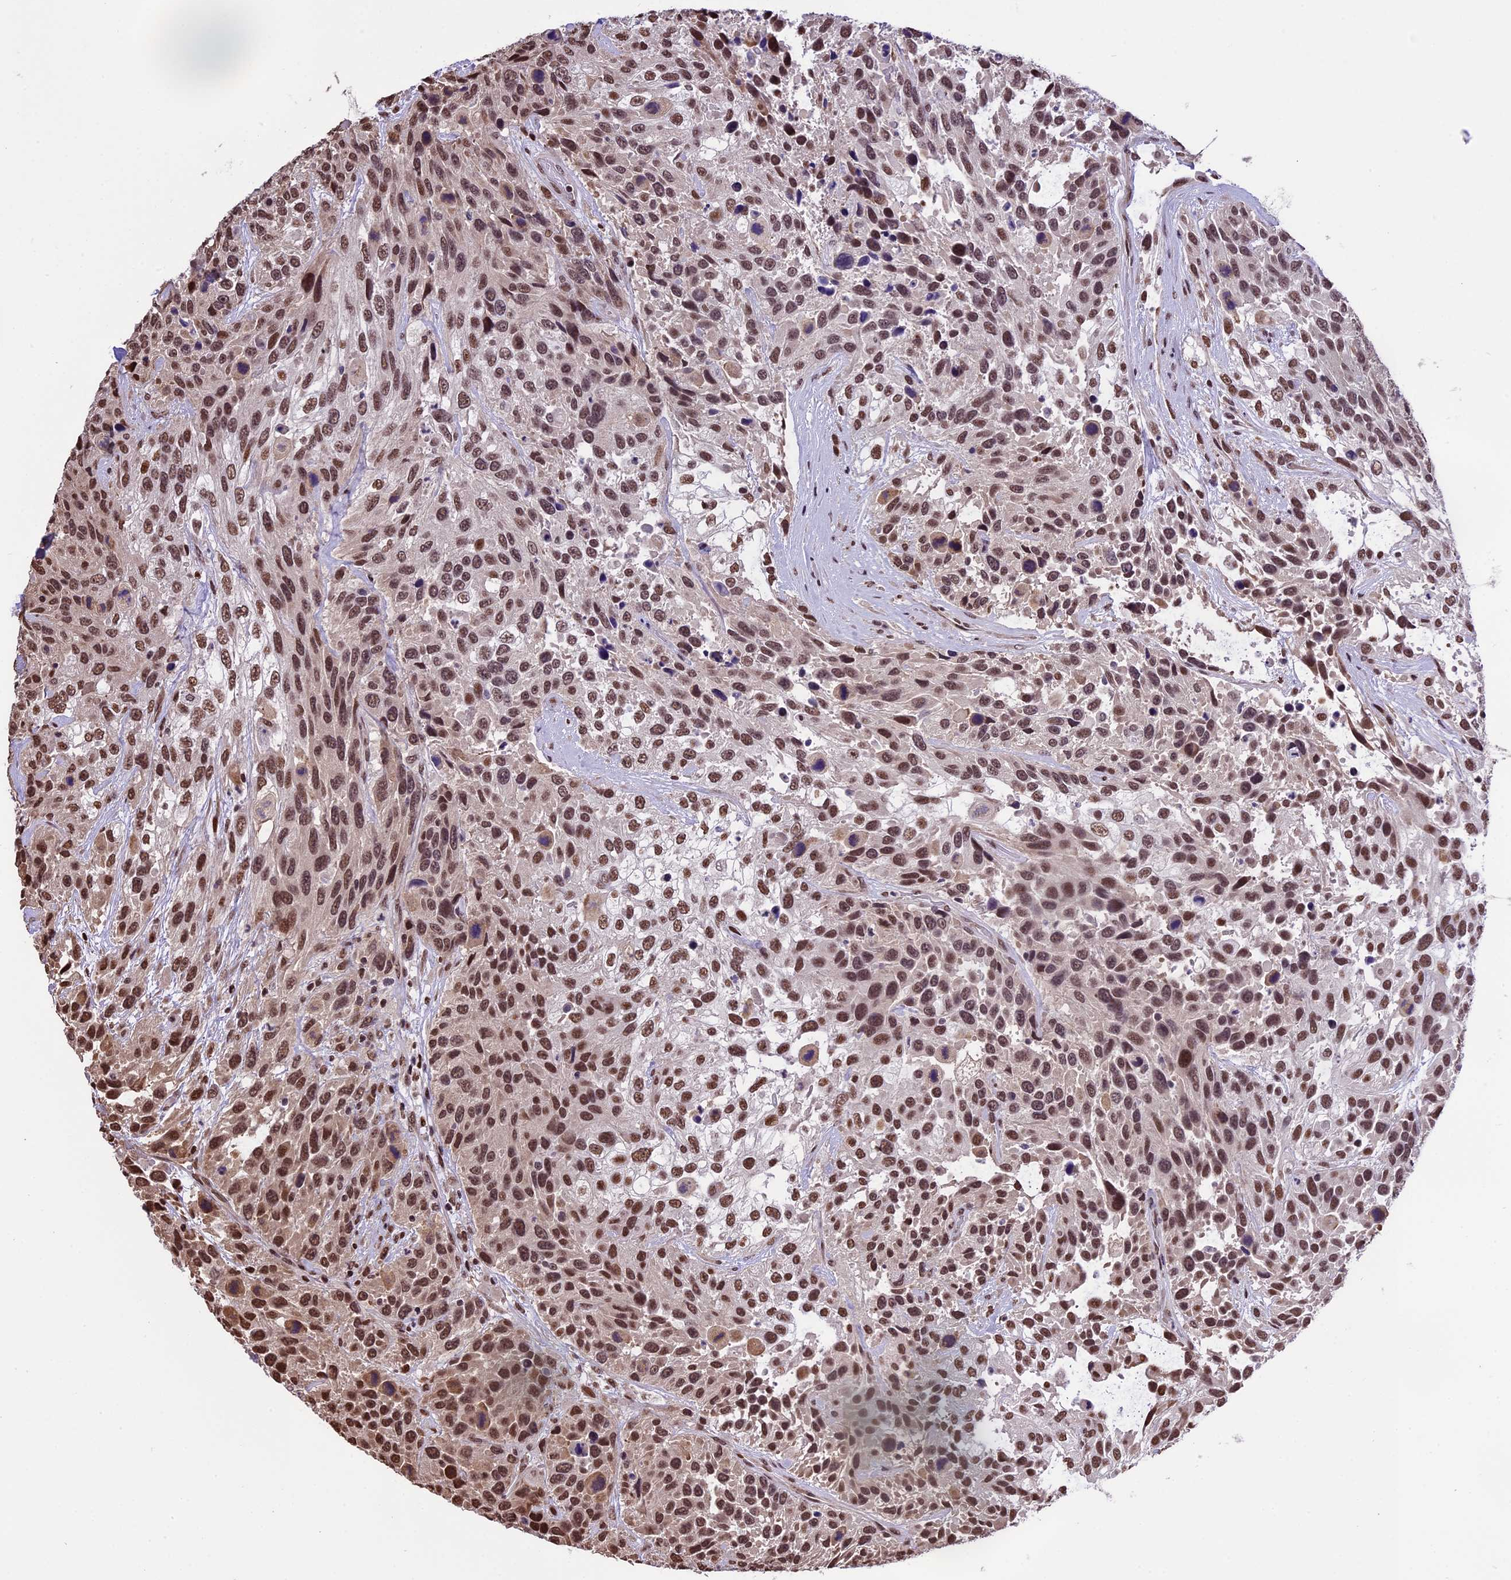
{"staining": {"intensity": "moderate", "quantity": ">75%", "location": "nuclear"}, "tissue": "urothelial cancer", "cell_type": "Tumor cells", "image_type": "cancer", "snomed": [{"axis": "morphology", "description": "Urothelial carcinoma, High grade"}, {"axis": "topography", "description": "Urinary bladder"}], "caption": "A brown stain labels moderate nuclear expression of a protein in human urothelial carcinoma (high-grade) tumor cells.", "gene": "POLR3E", "patient": {"sex": "female", "age": 70}}